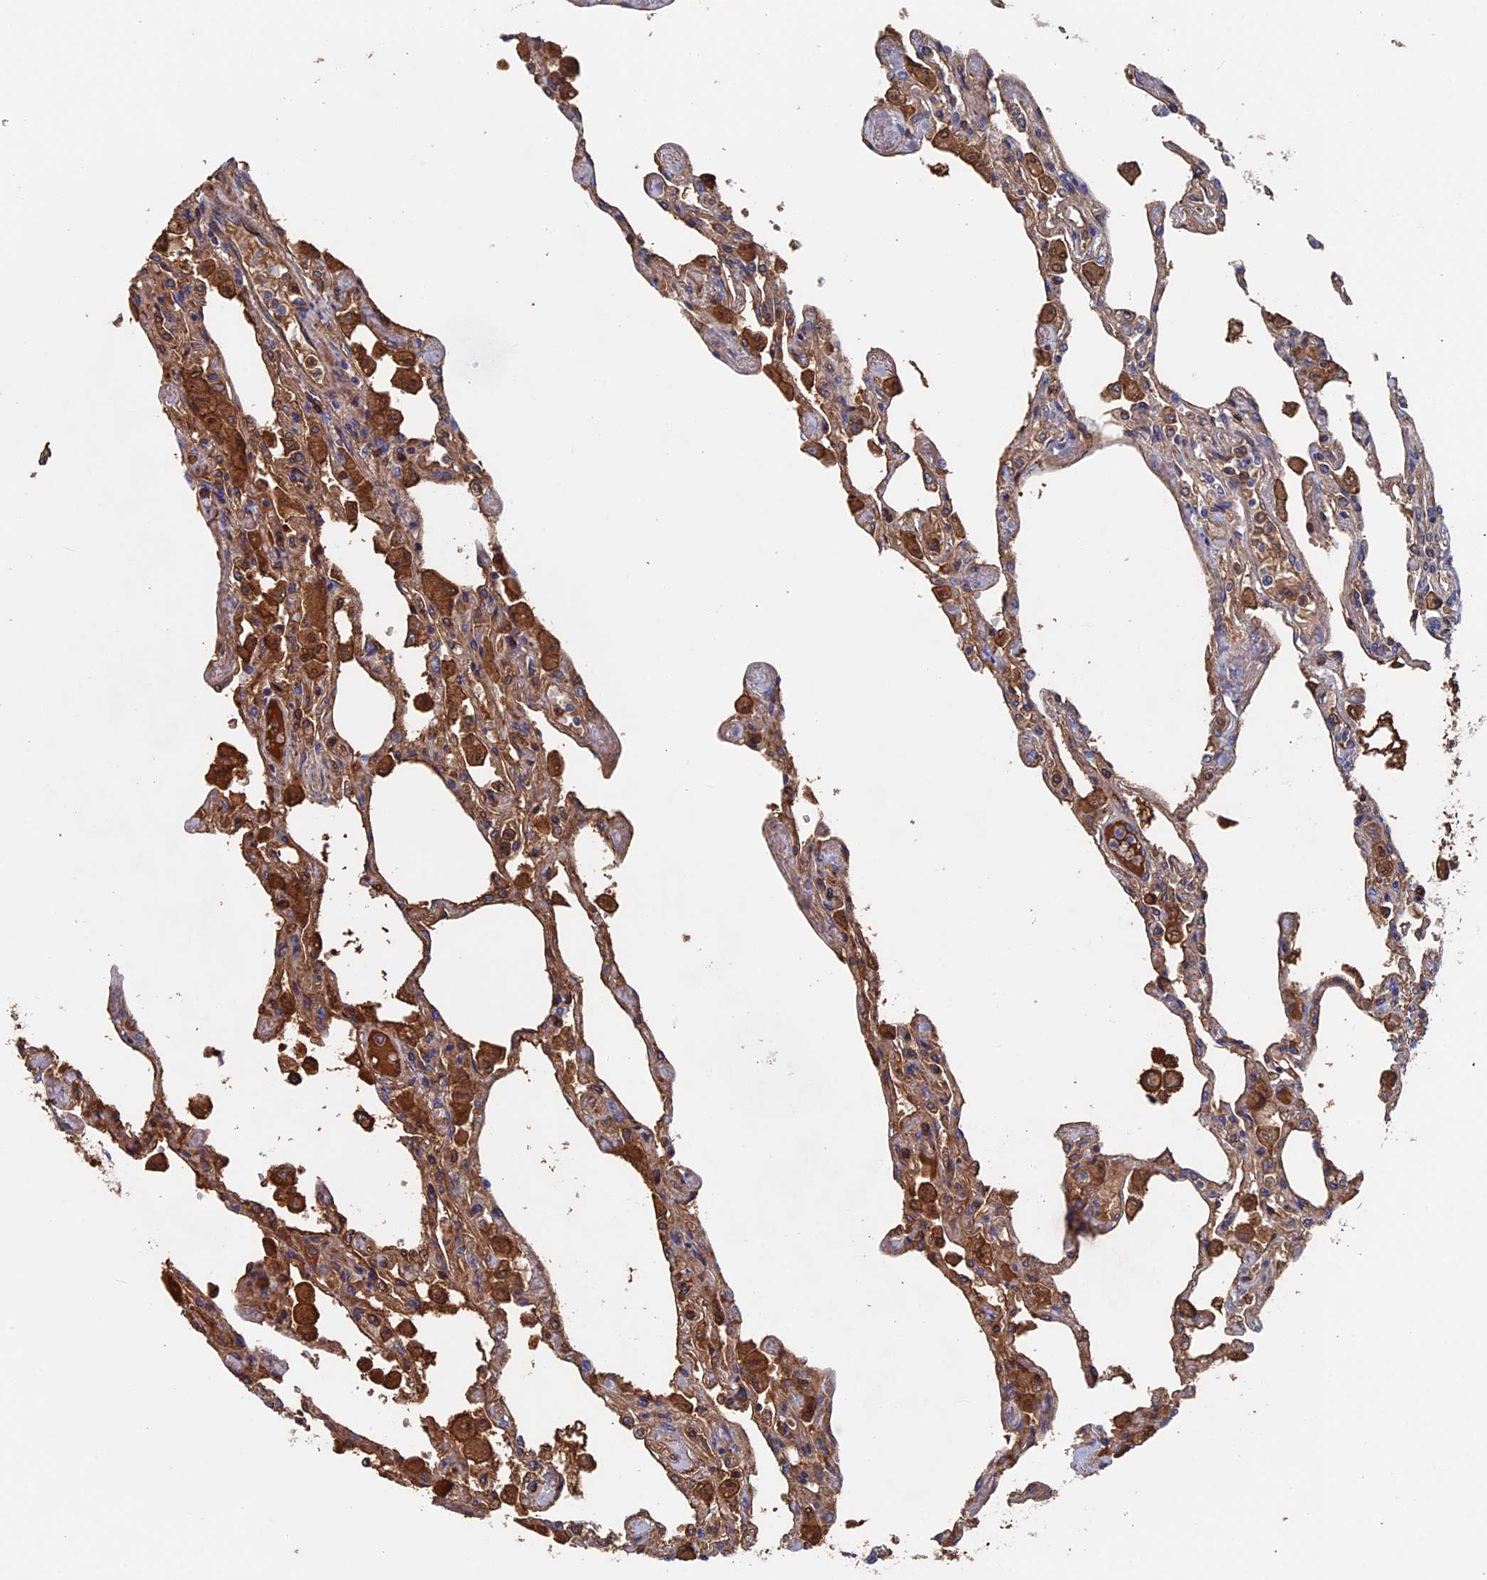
{"staining": {"intensity": "moderate", "quantity": ">75%", "location": "cytoplasmic/membranous"}, "tissue": "lung", "cell_type": "Alveolar cells", "image_type": "normal", "snomed": [{"axis": "morphology", "description": "Normal tissue, NOS"}, {"axis": "topography", "description": "Bronchus"}, {"axis": "topography", "description": "Lung"}], "caption": "Protein analysis of normal lung exhibits moderate cytoplasmic/membranous staining in about >75% of alveolar cells. Immunohistochemistry stains the protein of interest in brown and the nuclei are stained blue.", "gene": "RPUSD1", "patient": {"sex": "female", "age": 49}}